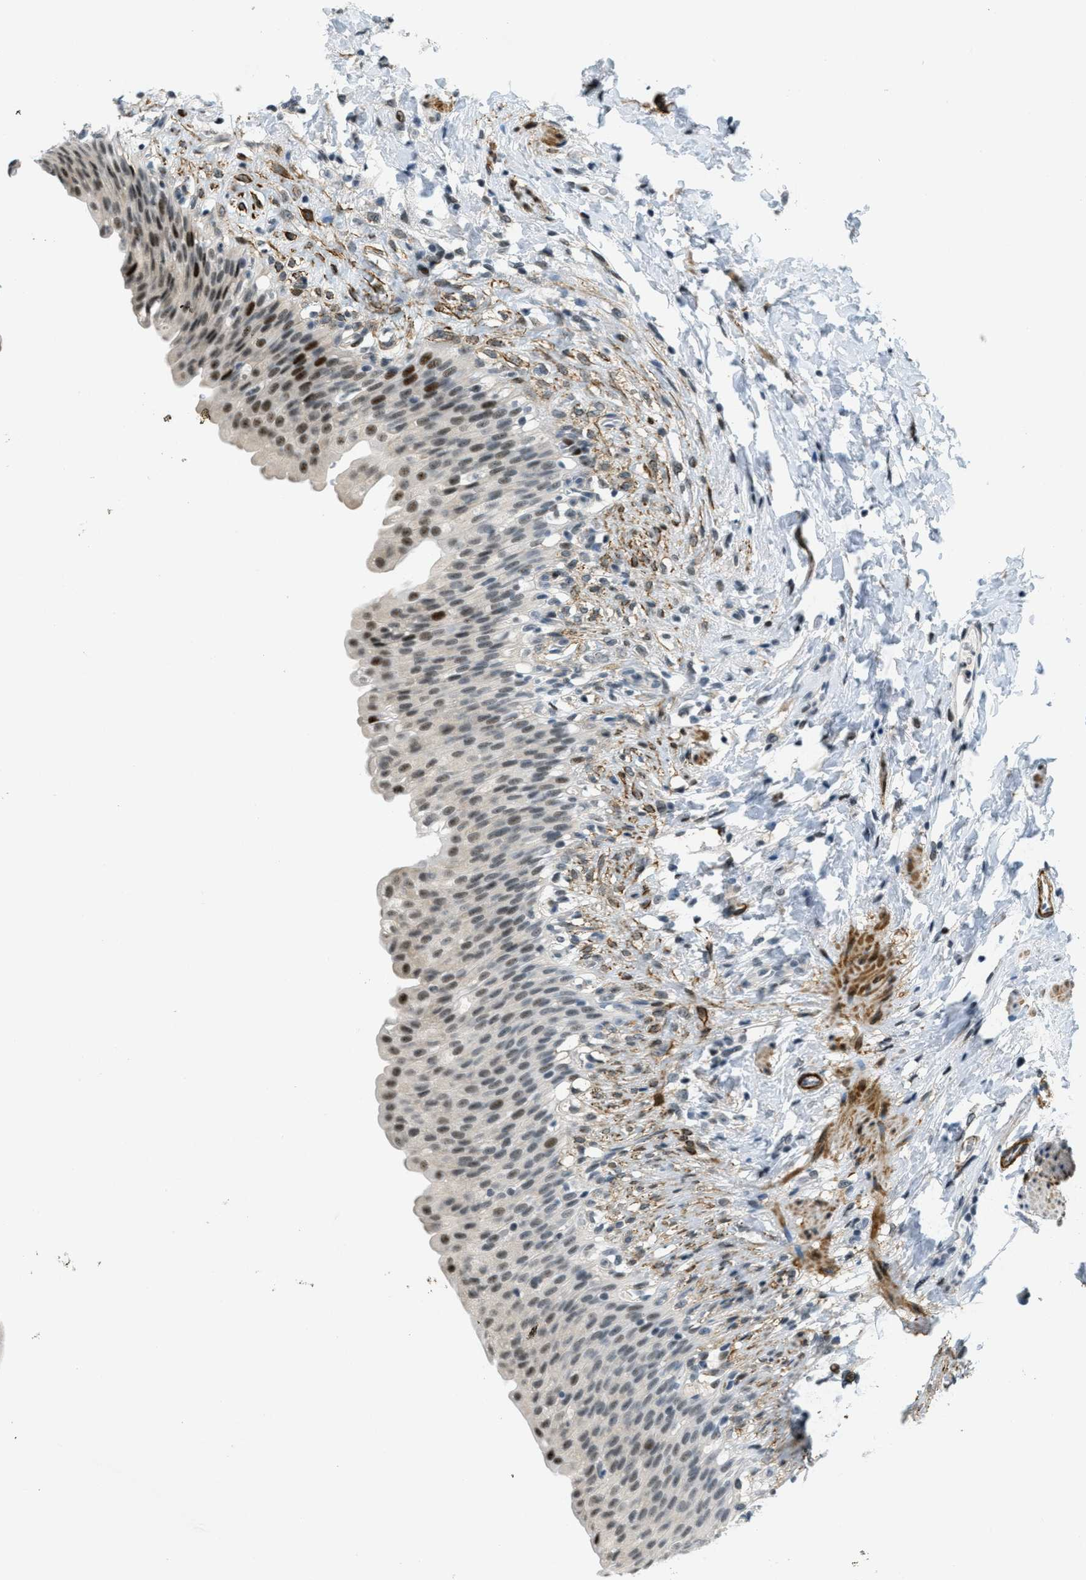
{"staining": {"intensity": "moderate", "quantity": "25%-75%", "location": "nuclear"}, "tissue": "urinary bladder", "cell_type": "Urothelial cells", "image_type": "normal", "snomed": [{"axis": "morphology", "description": "Normal tissue, NOS"}, {"axis": "topography", "description": "Urinary bladder"}], "caption": "About 25%-75% of urothelial cells in unremarkable human urinary bladder display moderate nuclear protein expression as visualized by brown immunohistochemical staining.", "gene": "ZDHHC23", "patient": {"sex": "female", "age": 79}}